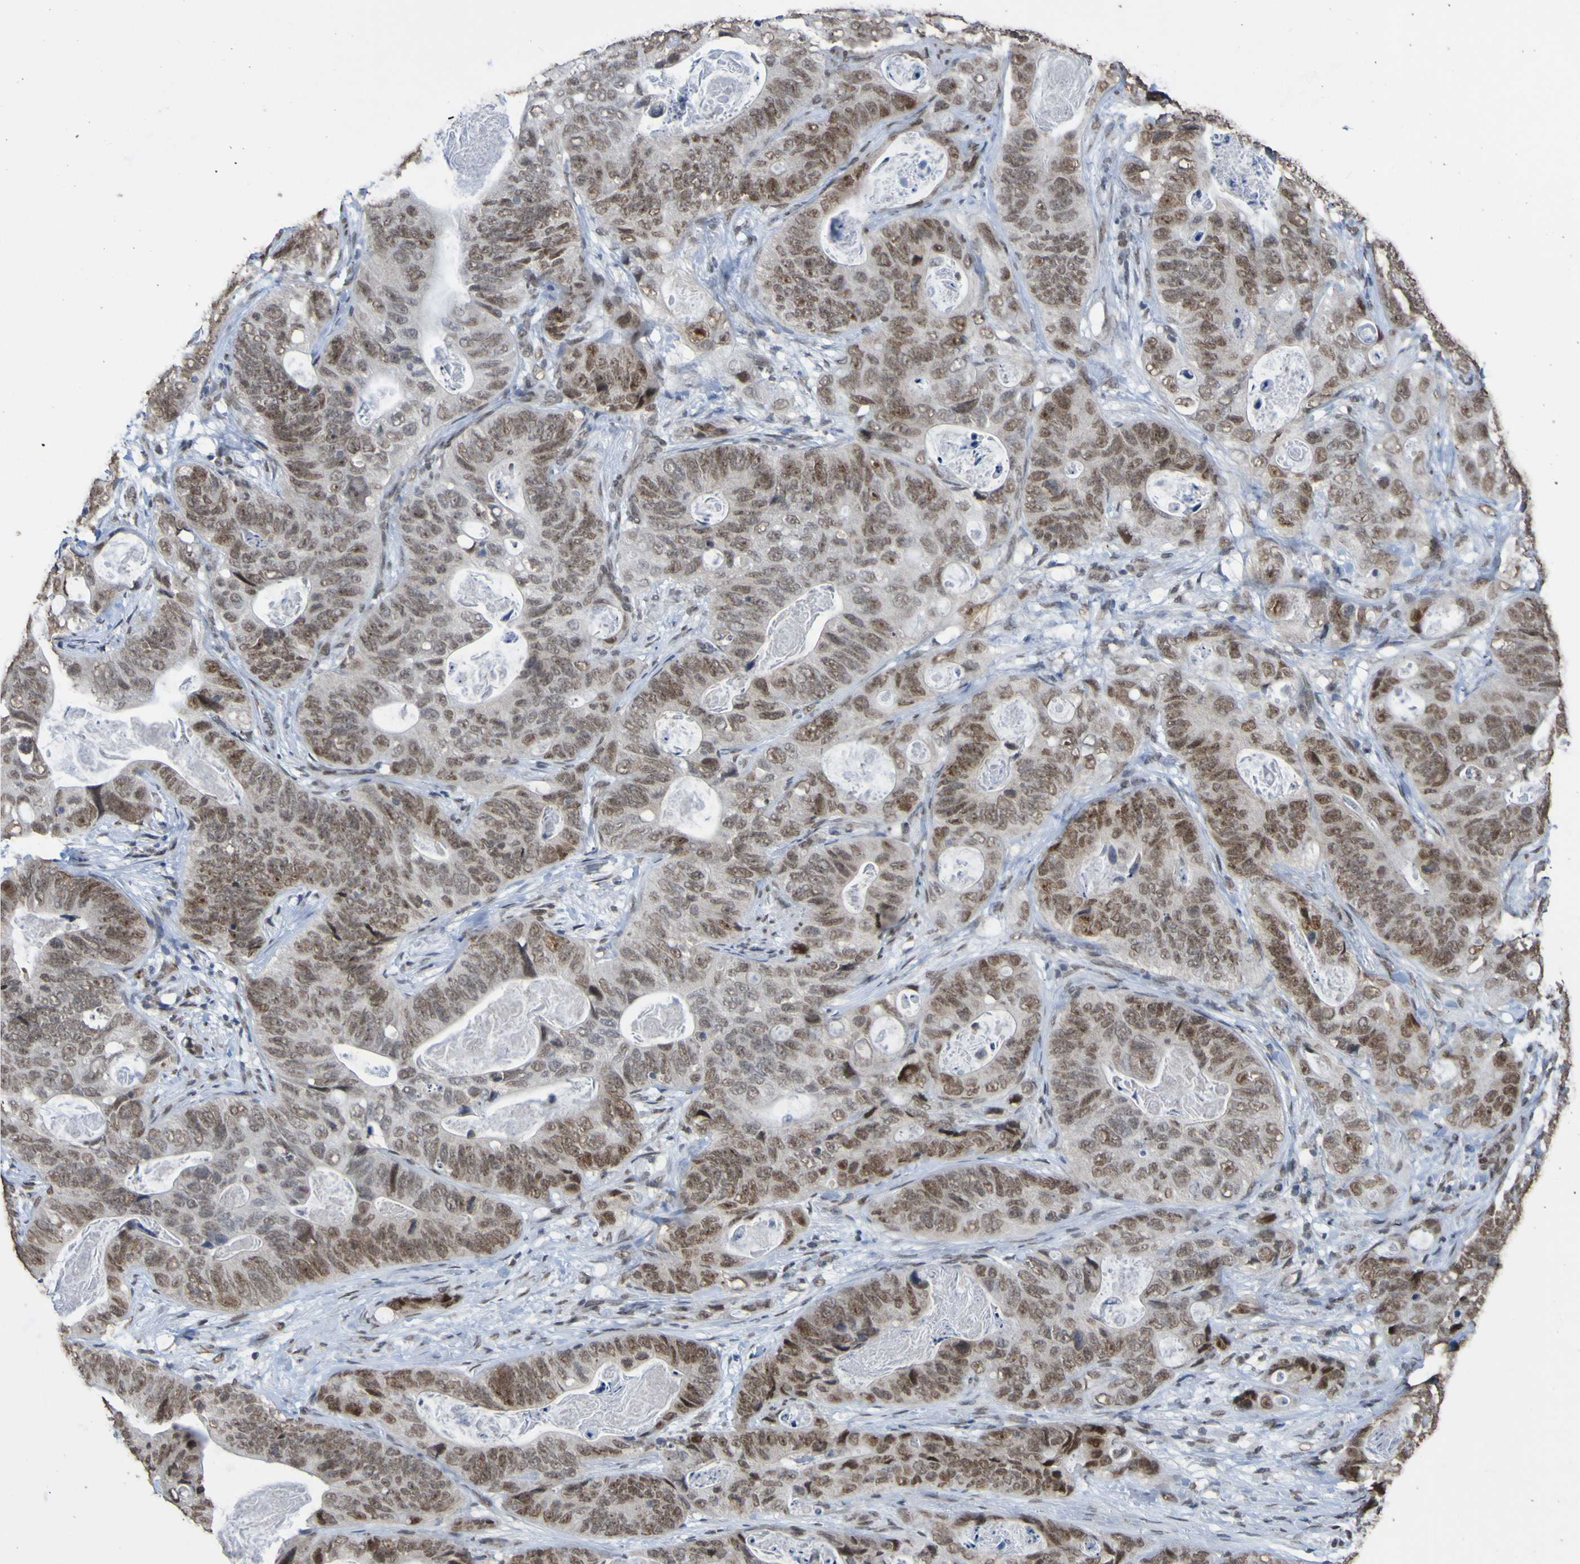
{"staining": {"intensity": "weak", "quantity": ">75%", "location": "nuclear"}, "tissue": "stomach cancer", "cell_type": "Tumor cells", "image_type": "cancer", "snomed": [{"axis": "morphology", "description": "Adenocarcinoma, NOS"}, {"axis": "topography", "description": "Stomach"}], "caption": "Protein expression analysis of human stomach cancer (adenocarcinoma) reveals weak nuclear staining in about >75% of tumor cells.", "gene": "ALKBH2", "patient": {"sex": "female", "age": 89}}